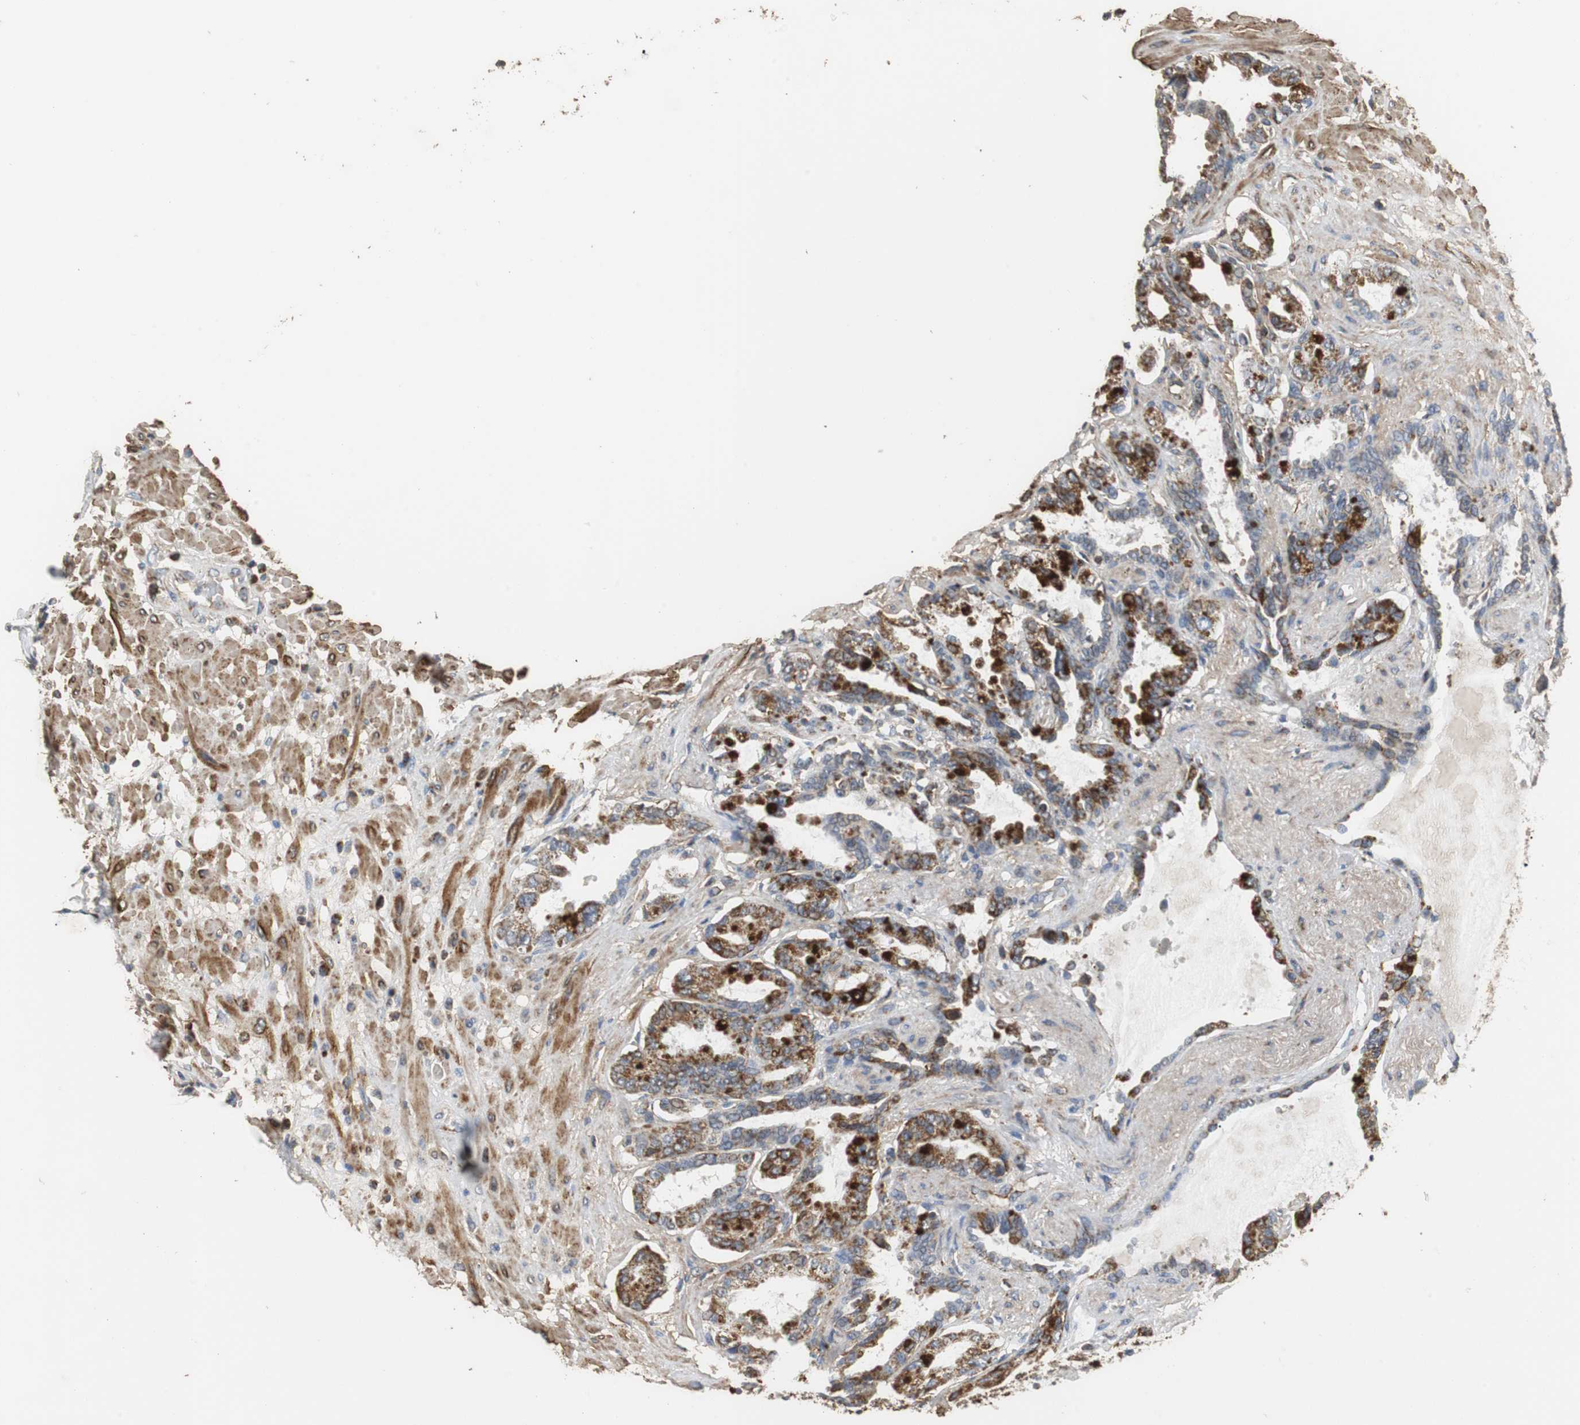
{"staining": {"intensity": "moderate", "quantity": ">75%", "location": "cytoplasmic/membranous"}, "tissue": "seminal vesicle", "cell_type": "Glandular cells", "image_type": "normal", "snomed": [{"axis": "morphology", "description": "Normal tissue, NOS"}, {"axis": "topography", "description": "Seminal veicle"}], "caption": "A histopathology image of seminal vesicle stained for a protein displays moderate cytoplasmic/membranous brown staining in glandular cells.", "gene": "NNT", "patient": {"sex": "male", "age": 61}}